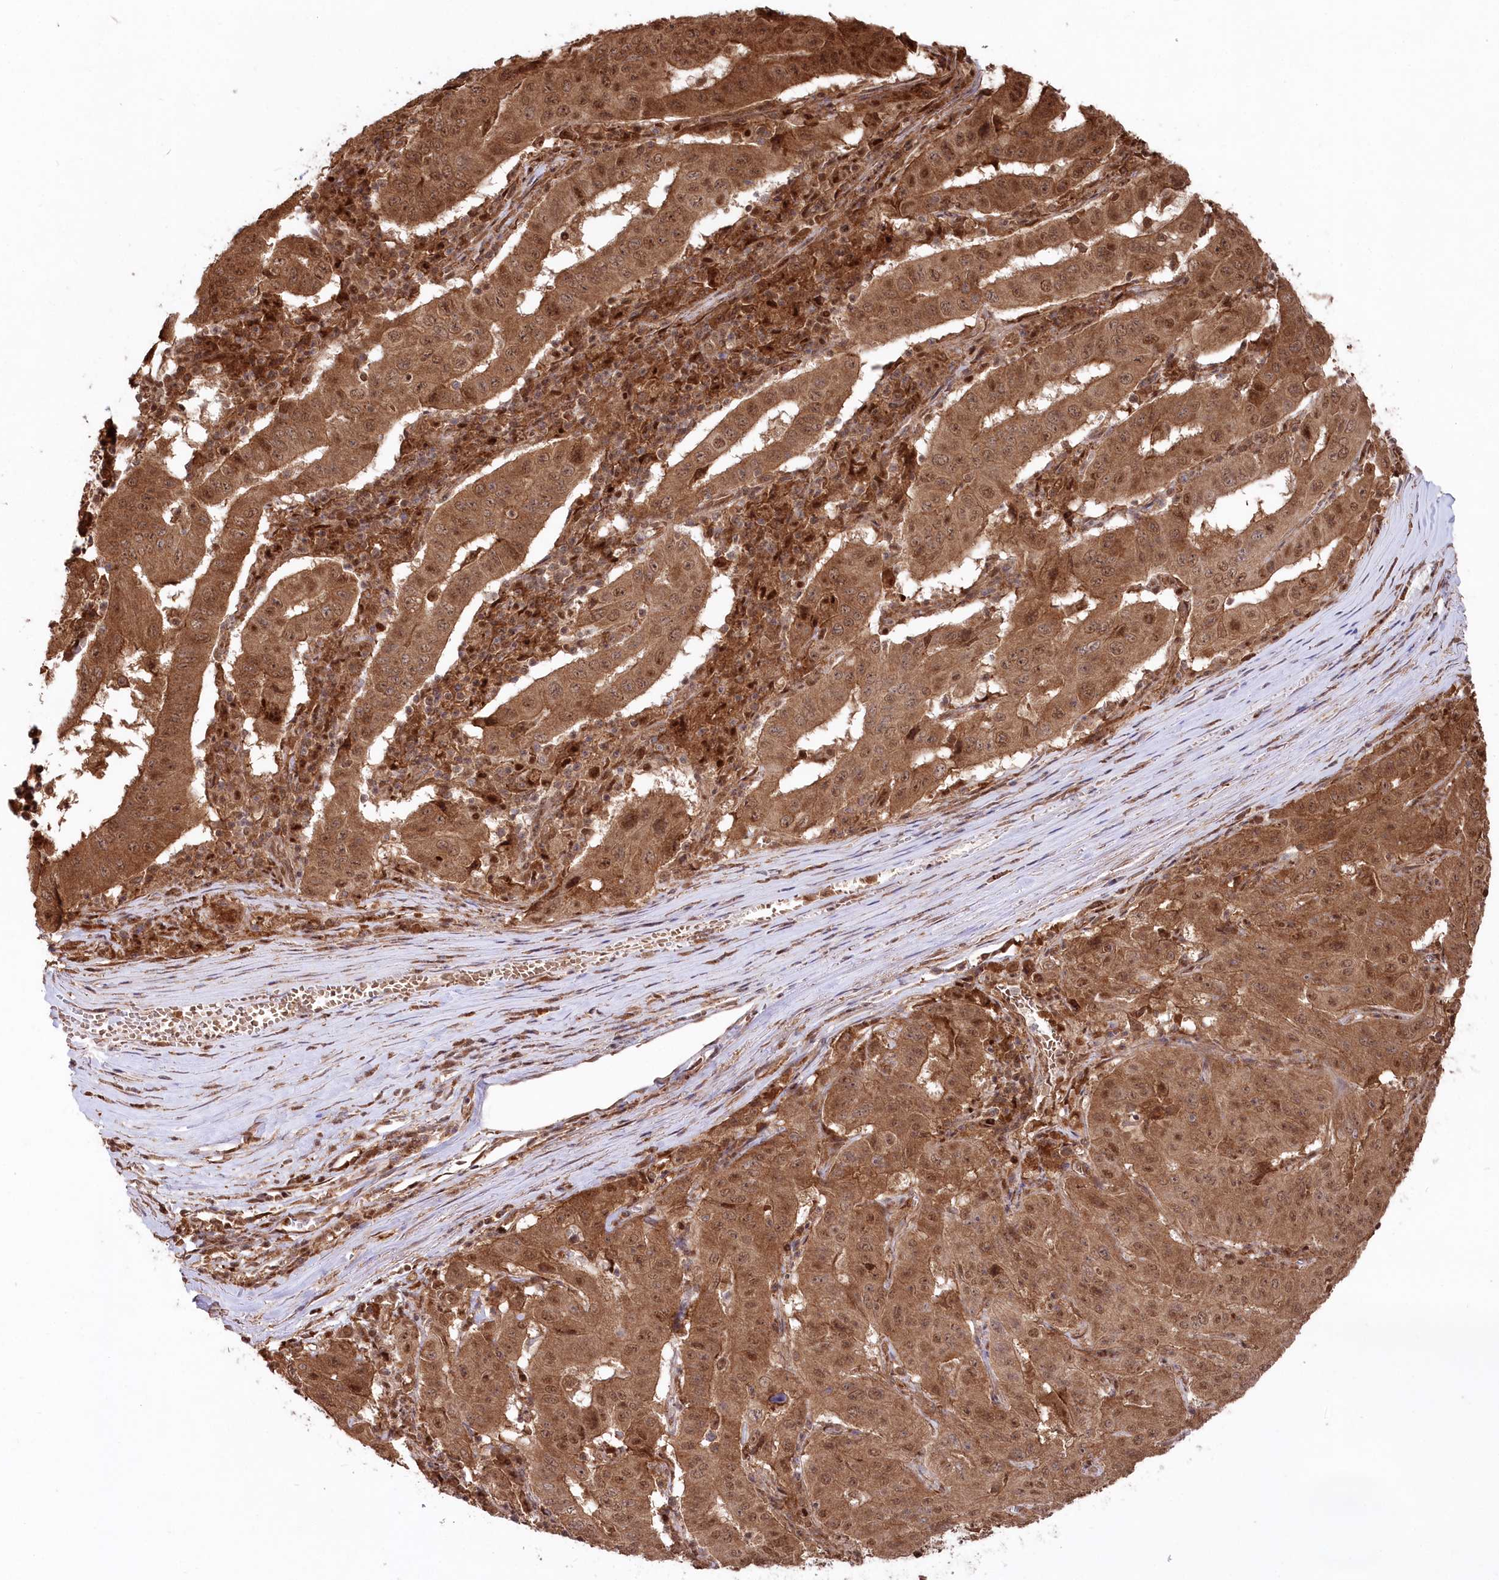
{"staining": {"intensity": "strong", "quantity": ">75%", "location": "cytoplasmic/membranous,nuclear"}, "tissue": "pancreatic cancer", "cell_type": "Tumor cells", "image_type": "cancer", "snomed": [{"axis": "morphology", "description": "Adenocarcinoma, NOS"}, {"axis": "topography", "description": "Pancreas"}], "caption": "Immunohistochemical staining of pancreatic cancer reveals high levels of strong cytoplasmic/membranous and nuclear protein positivity in approximately >75% of tumor cells. Using DAB (3,3'-diaminobenzidine) (brown) and hematoxylin (blue) stains, captured at high magnification using brightfield microscopy.", "gene": "PSMA1", "patient": {"sex": "male", "age": 63}}